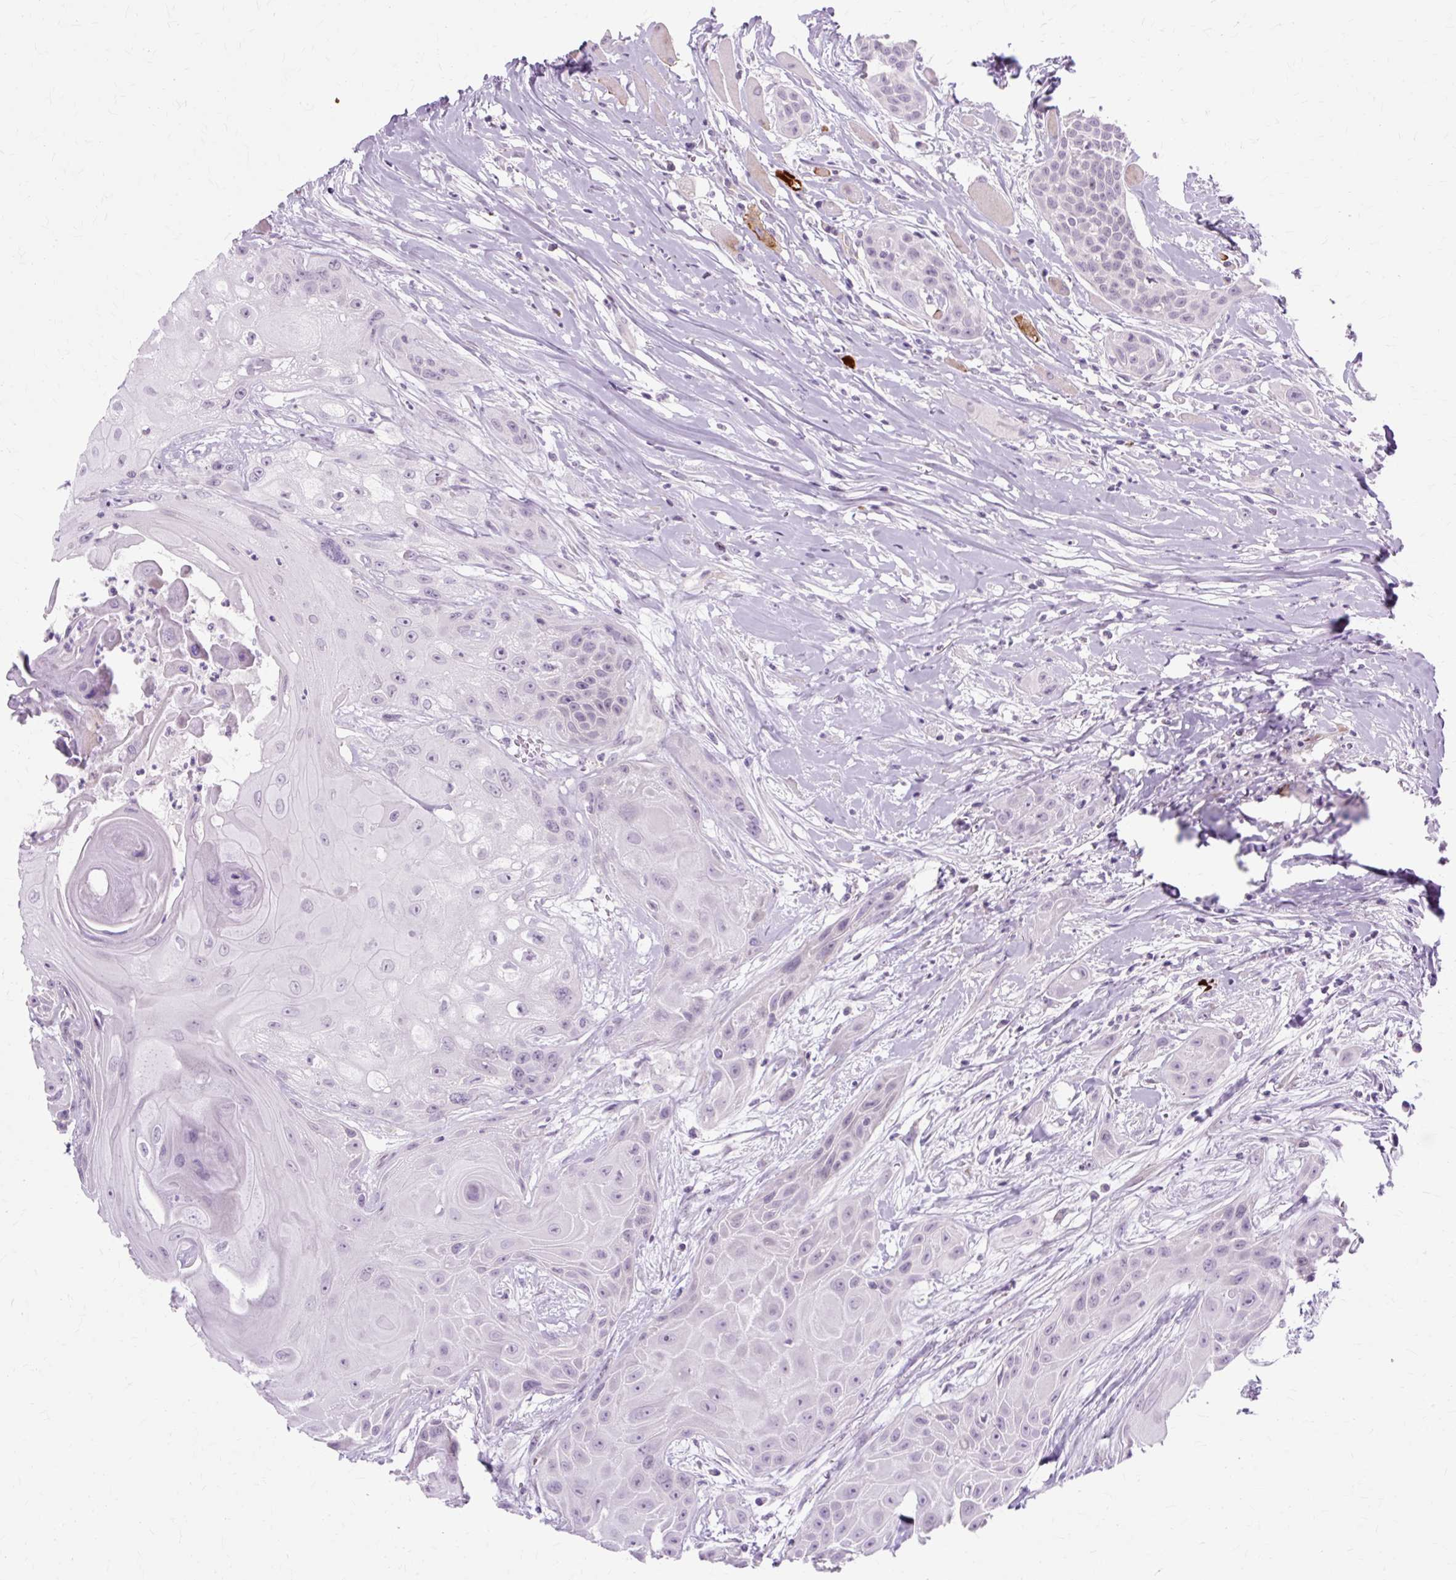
{"staining": {"intensity": "negative", "quantity": "none", "location": "none"}, "tissue": "head and neck cancer", "cell_type": "Tumor cells", "image_type": "cancer", "snomed": [{"axis": "morphology", "description": "Squamous cell carcinoma, NOS"}, {"axis": "topography", "description": "Head-Neck"}], "caption": "Head and neck squamous cell carcinoma was stained to show a protein in brown. There is no significant positivity in tumor cells.", "gene": "ZNF35", "patient": {"sex": "female", "age": 73}}